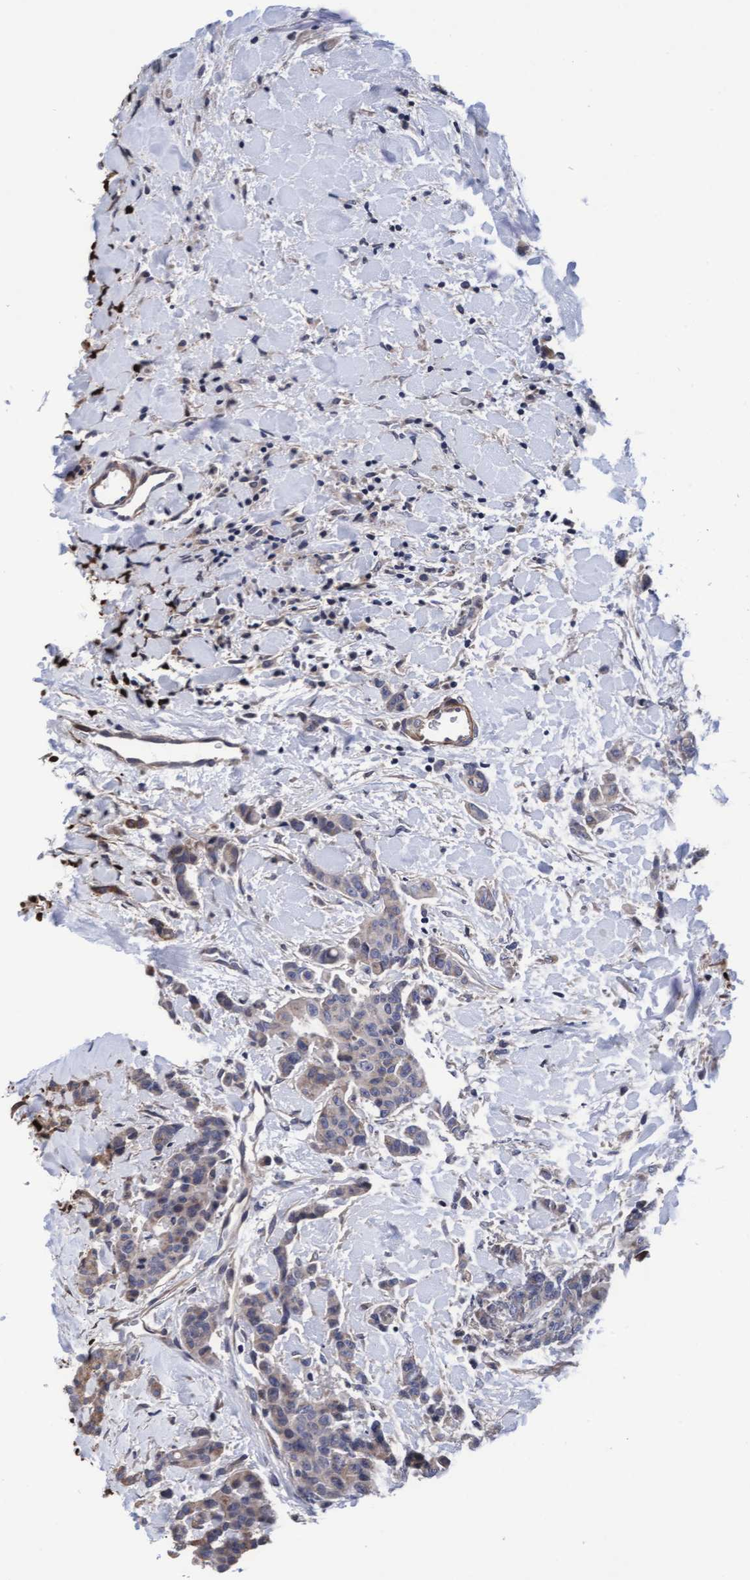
{"staining": {"intensity": "weak", "quantity": "<25%", "location": "cytoplasmic/membranous"}, "tissue": "breast cancer", "cell_type": "Tumor cells", "image_type": "cancer", "snomed": [{"axis": "morphology", "description": "Normal tissue, NOS"}, {"axis": "morphology", "description": "Duct carcinoma"}, {"axis": "topography", "description": "Breast"}], "caption": "IHC micrograph of neoplastic tissue: human breast cancer (intraductal carcinoma) stained with DAB exhibits no significant protein expression in tumor cells.", "gene": "EFCAB13", "patient": {"sex": "female", "age": 40}}